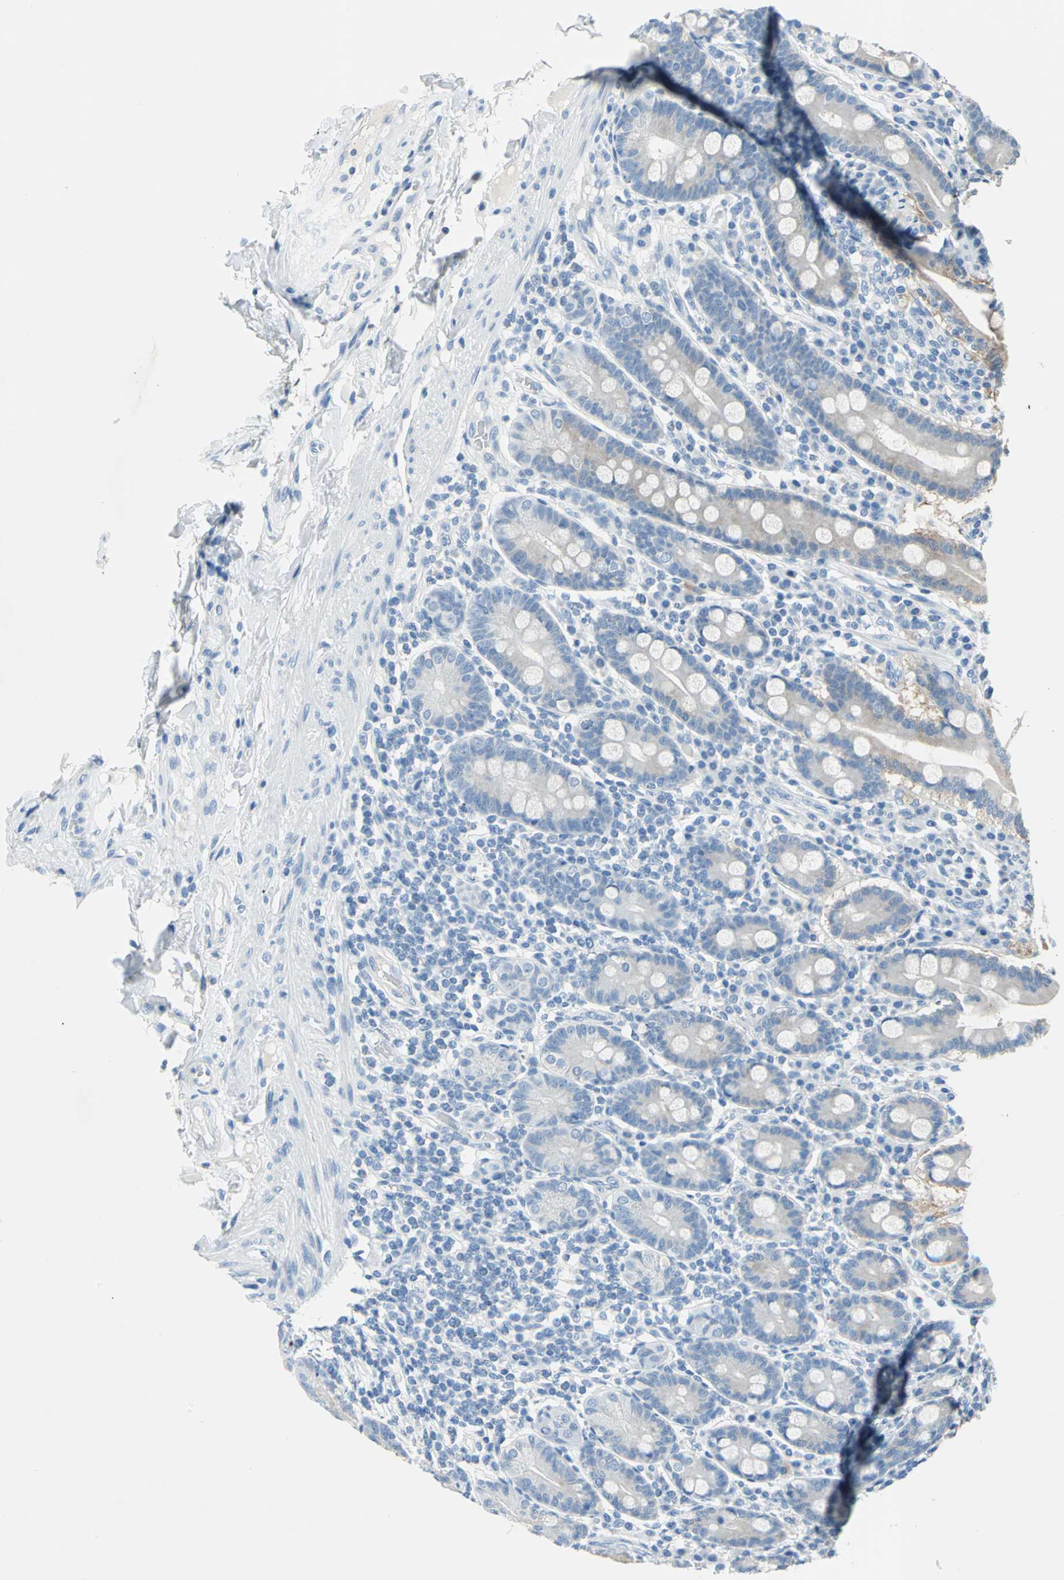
{"staining": {"intensity": "moderate", "quantity": "<25%", "location": "cytoplasmic/membranous"}, "tissue": "duodenum", "cell_type": "Glandular cells", "image_type": "normal", "snomed": [{"axis": "morphology", "description": "Normal tissue, NOS"}, {"axis": "topography", "description": "Duodenum"}], "caption": "This image demonstrates normal duodenum stained with IHC to label a protein in brown. The cytoplasmic/membranous of glandular cells show moderate positivity for the protein. Nuclei are counter-stained blue.", "gene": "PKLR", "patient": {"sex": "male", "age": 50}}